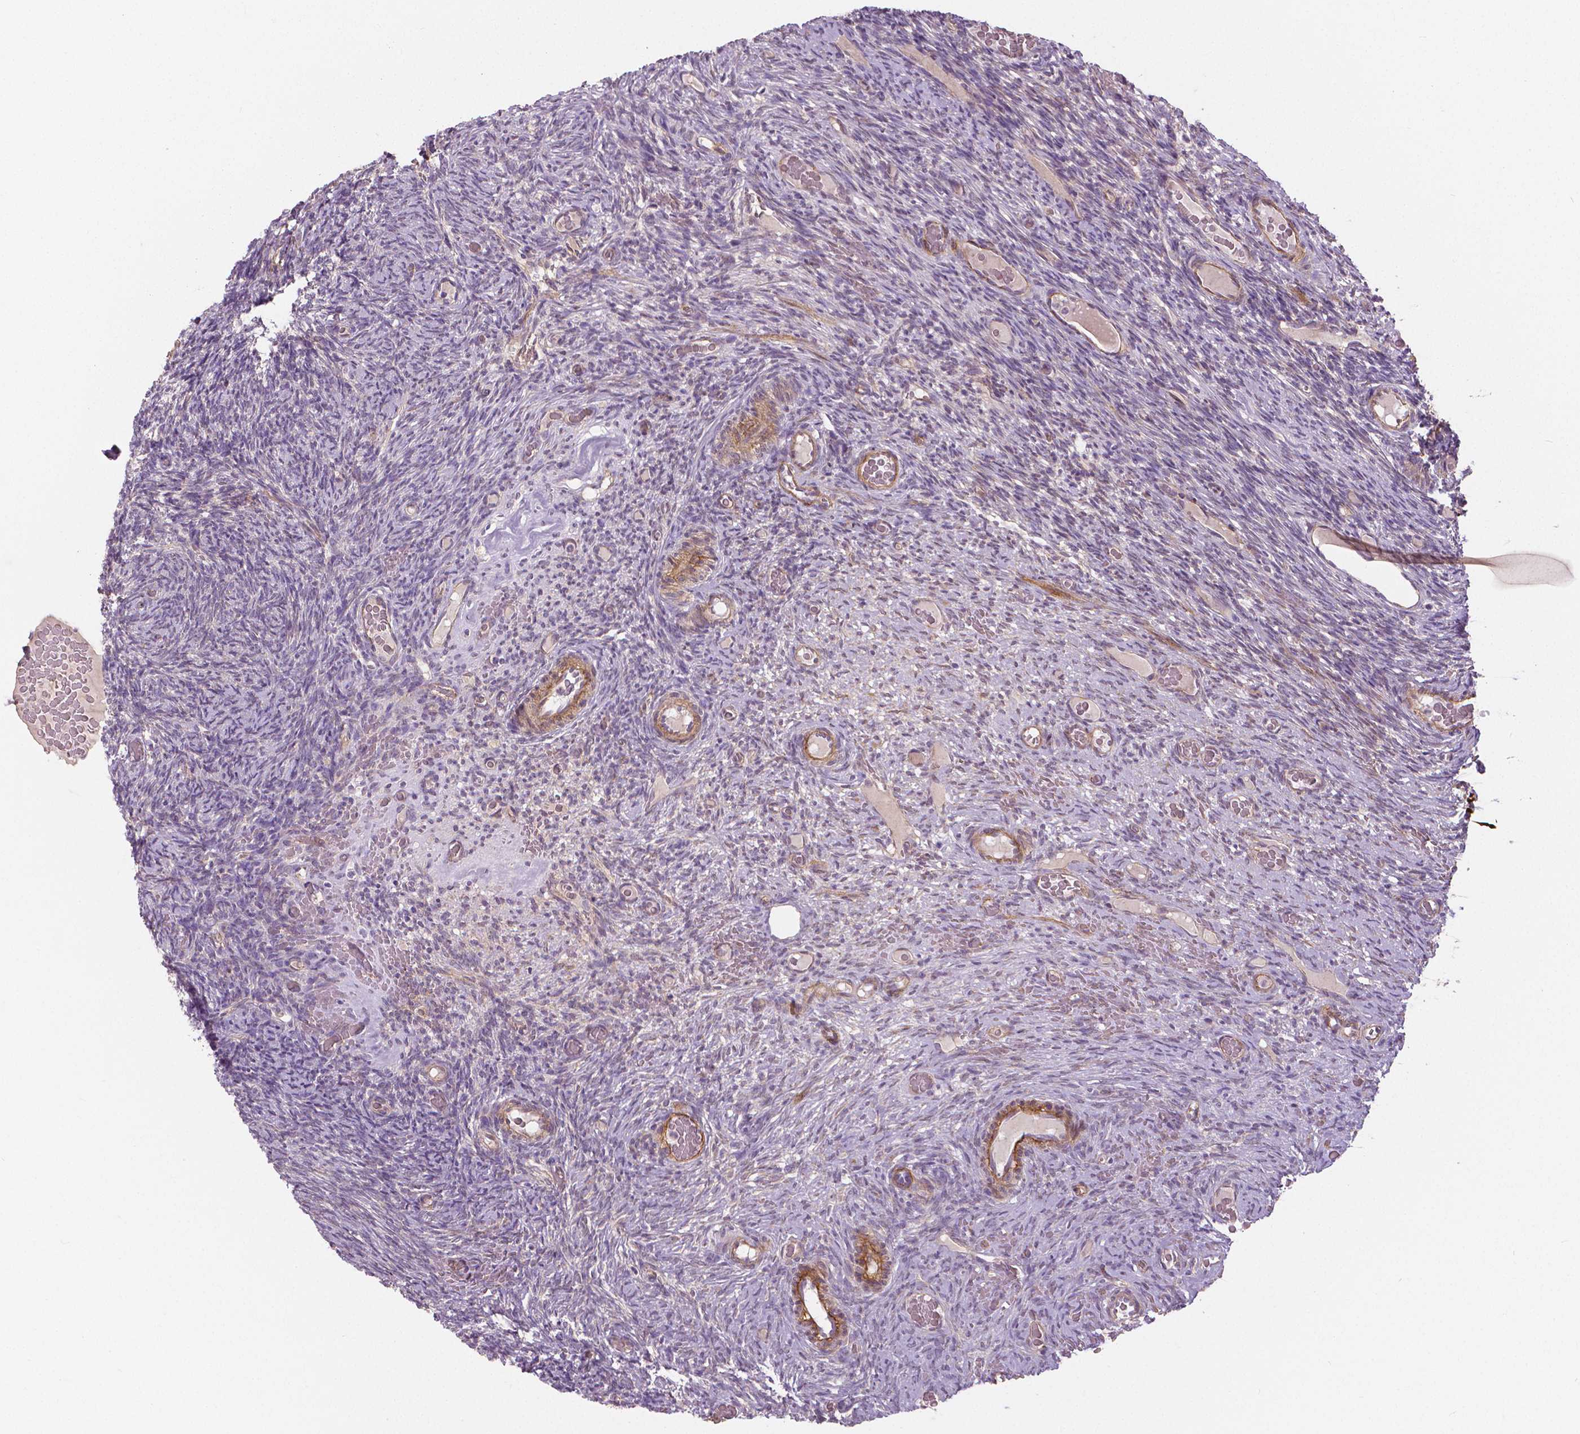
{"staining": {"intensity": "weak", "quantity": "<25%", "location": "cytoplasmic/membranous"}, "tissue": "ovary", "cell_type": "Follicle cells", "image_type": "normal", "snomed": [{"axis": "morphology", "description": "Normal tissue, NOS"}, {"axis": "topography", "description": "Ovary"}], "caption": "Follicle cells show no significant protein positivity in benign ovary.", "gene": "FLT1", "patient": {"sex": "female", "age": 34}}